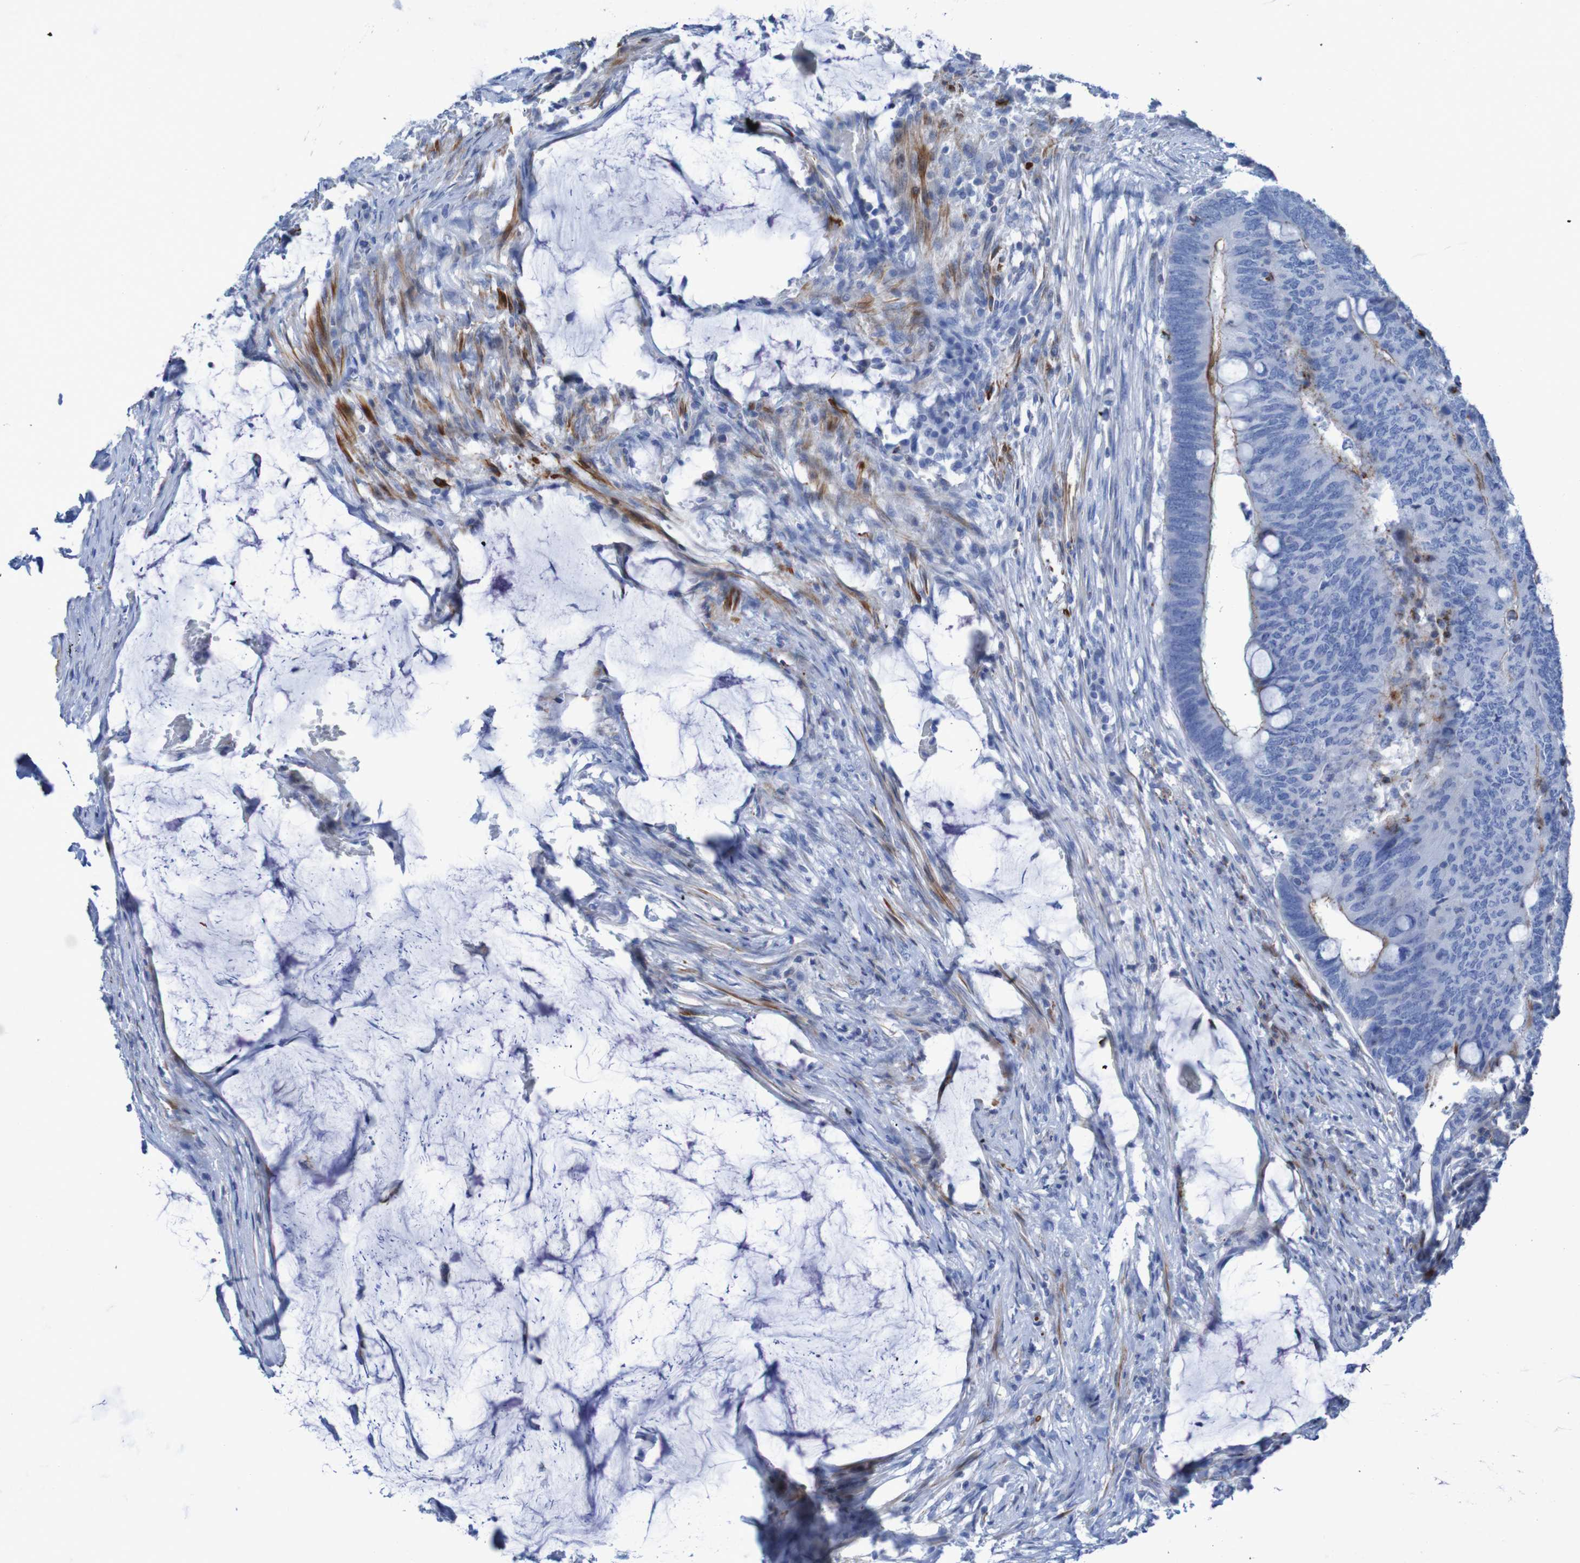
{"staining": {"intensity": "moderate", "quantity": "25%-75%", "location": "cytoplasmic/membranous"}, "tissue": "colorectal cancer", "cell_type": "Tumor cells", "image_type": "cancer", "snomed": [{"axis": "morphology", "description": "Normal tissue, NOS"}, {"axis": "morphology", "description": "Adenocarcinoma, NOS"}, {"axis": "topography", "description": "Rectum"}, {"axis": "topography", "description": "Peripheral nerve tissue"}], "caption": "Immunohistochemistry of human colorectal cancer (adenocarcinoma) reveals medium levels of moderate cytoplasmic/membranous positivity in about 25%-75% of tumor cells.", "gene": "RNF182", "patient": {"sex": "male", "age": 92}}